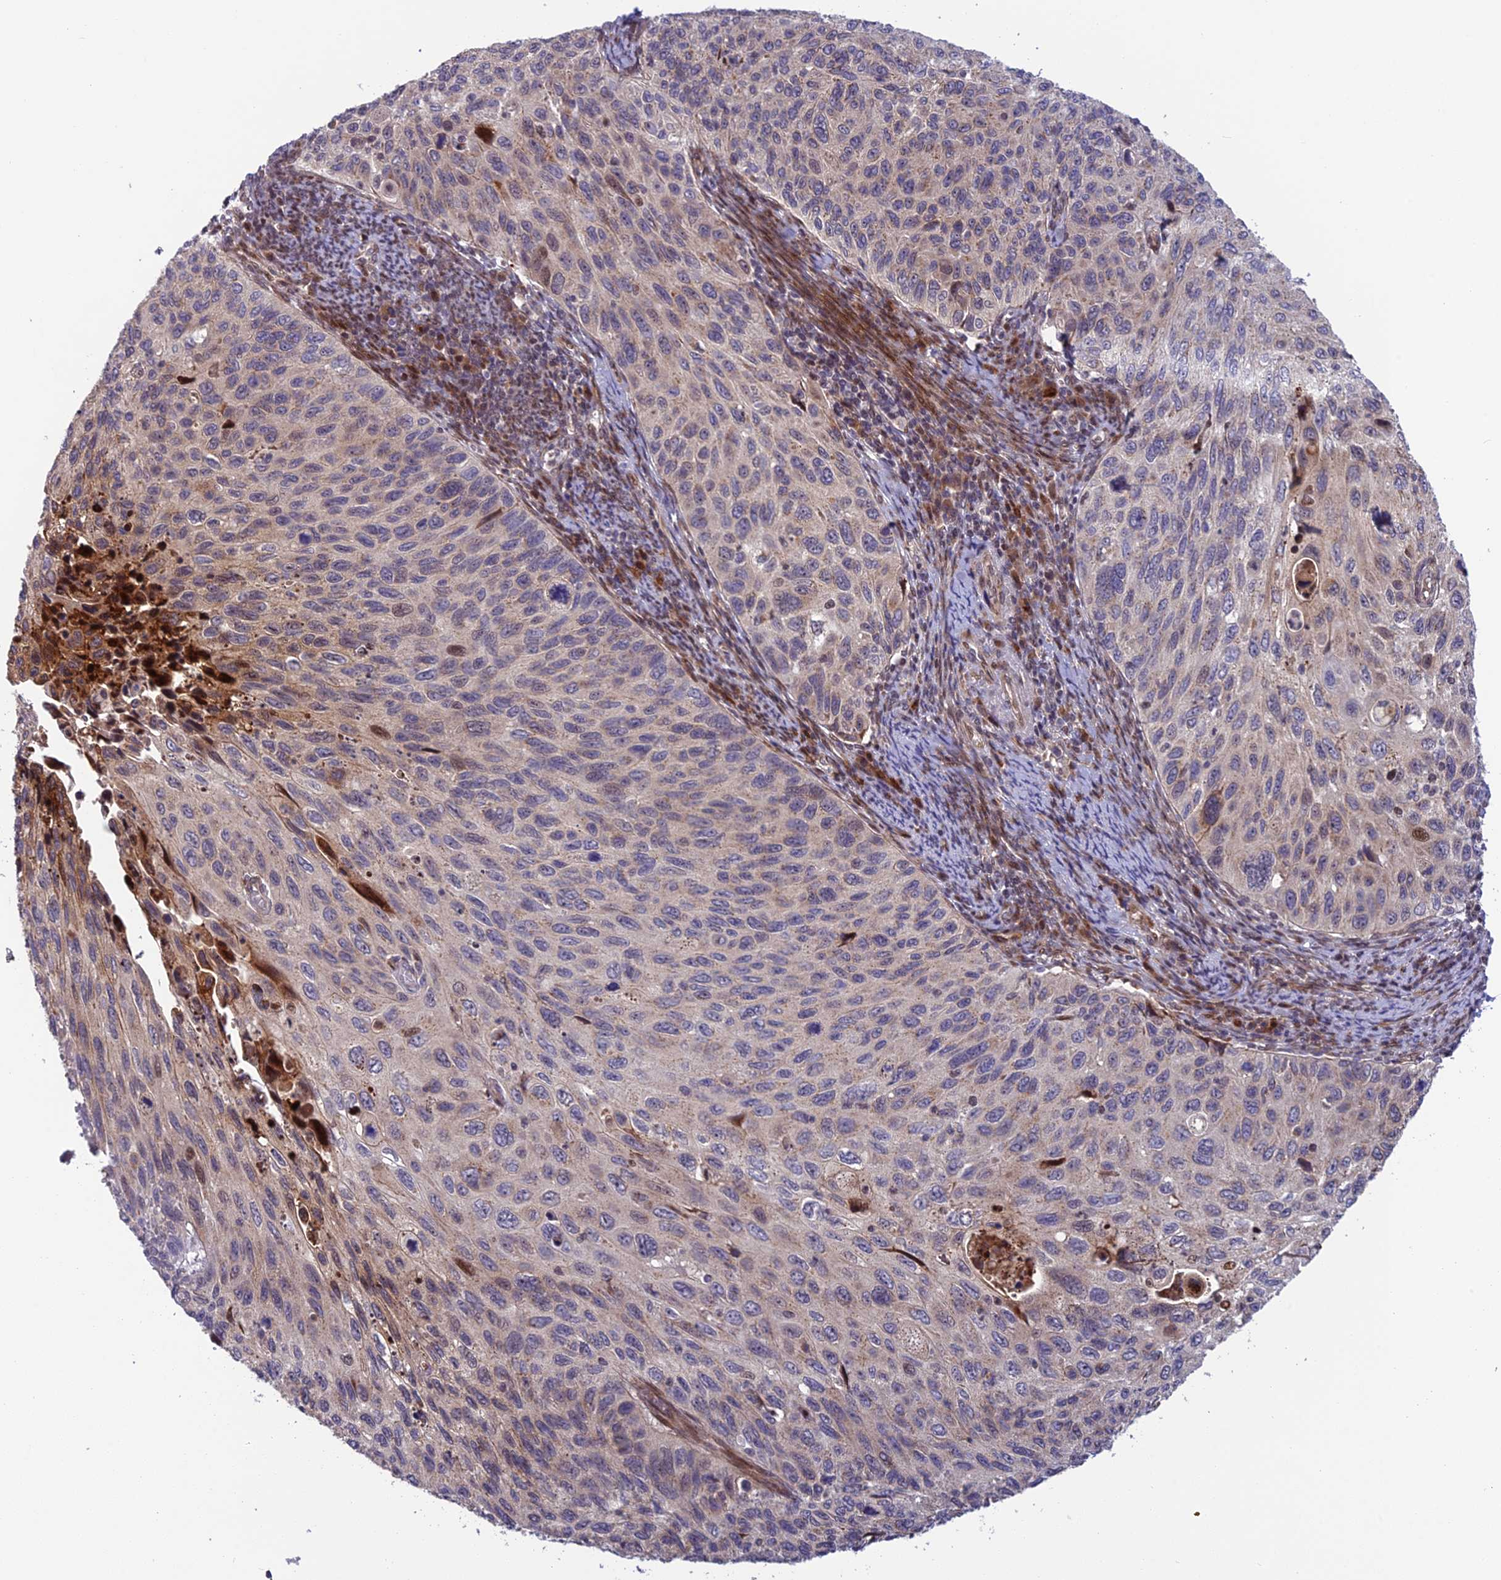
{"staining": {"intensity": "moderate", "quantity": "<25%", "location": "nuclear"}, "tissue": "cervical cancer", "cell_type": "Tumor cells", "image_type": "cancer", "snomed": [{"axis": "morphology", "description": "Squamous cell carcinoma, NOS"}, {"axis": "topography", "description": "Cervix"}], "caption": "A high-resolution photomicrograph shows IHC staining of cervical cancer (squamous cell carcinoma), which displays moderate nuclear positivity in about <25% of tumor cells.", "gene": "SMIM7", "patient": {"sex": "female", "age": 70}}